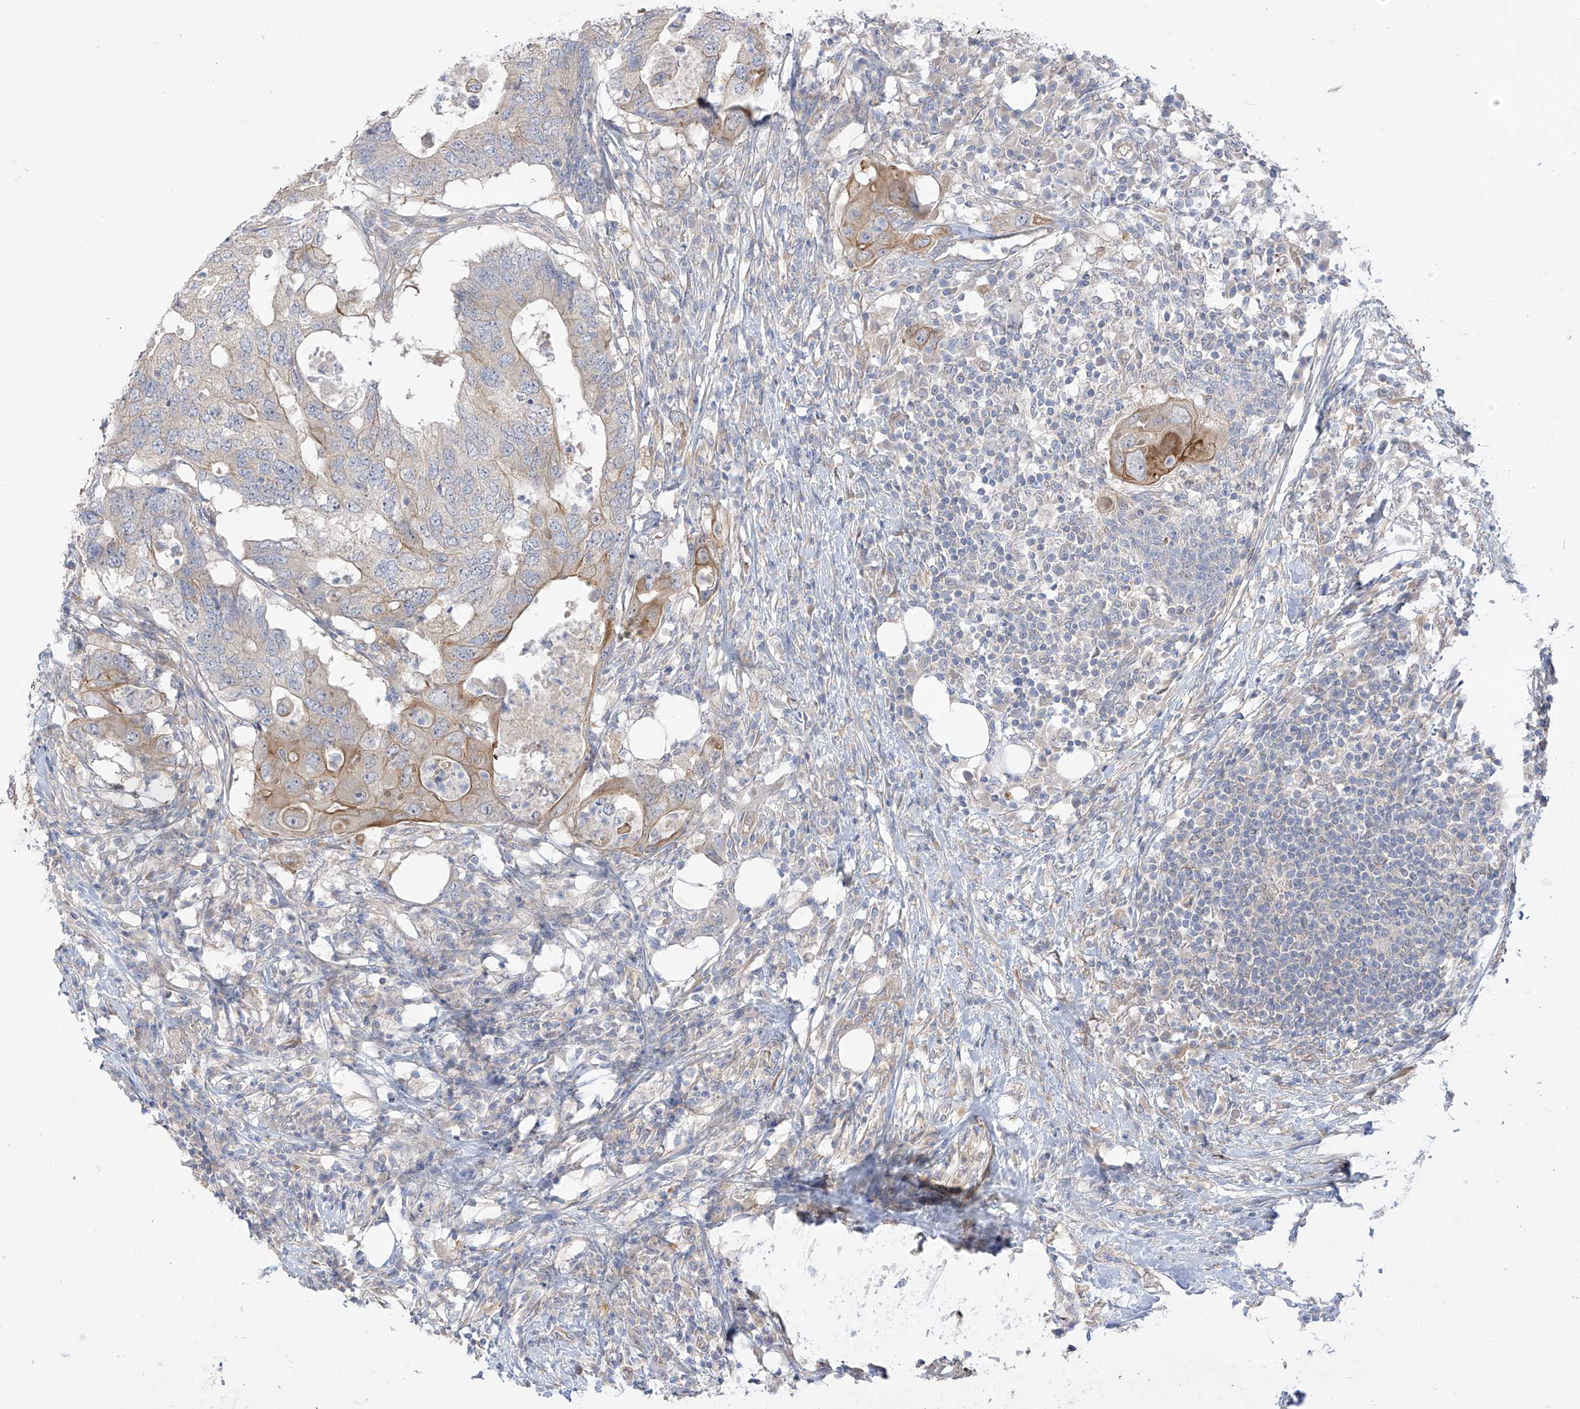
{"staining": {"intensity": "moderate", "quantity": "<25%", "location": "cytoplasmic/membranous"}, "tissue": "colorectal cancer", "cell_type": "Tumor cells", "image_type": "cancer", "snomed": [{"axis": "morphology", "description": "Adenocarcinoma, NOS"}, {"axis": "topography", "description": "Colon"}], "caption": "A low amount of moderate cytoplasmic/membranous positivity is present in approximately <25% of tumor cells in colorectal cancer tissue. Immunohistochemistry (ihc) stains the protein in brown and the nuclei are stained blue.", "gene": "EIPR1", "patient": {"sex": "male", "age": 71}}